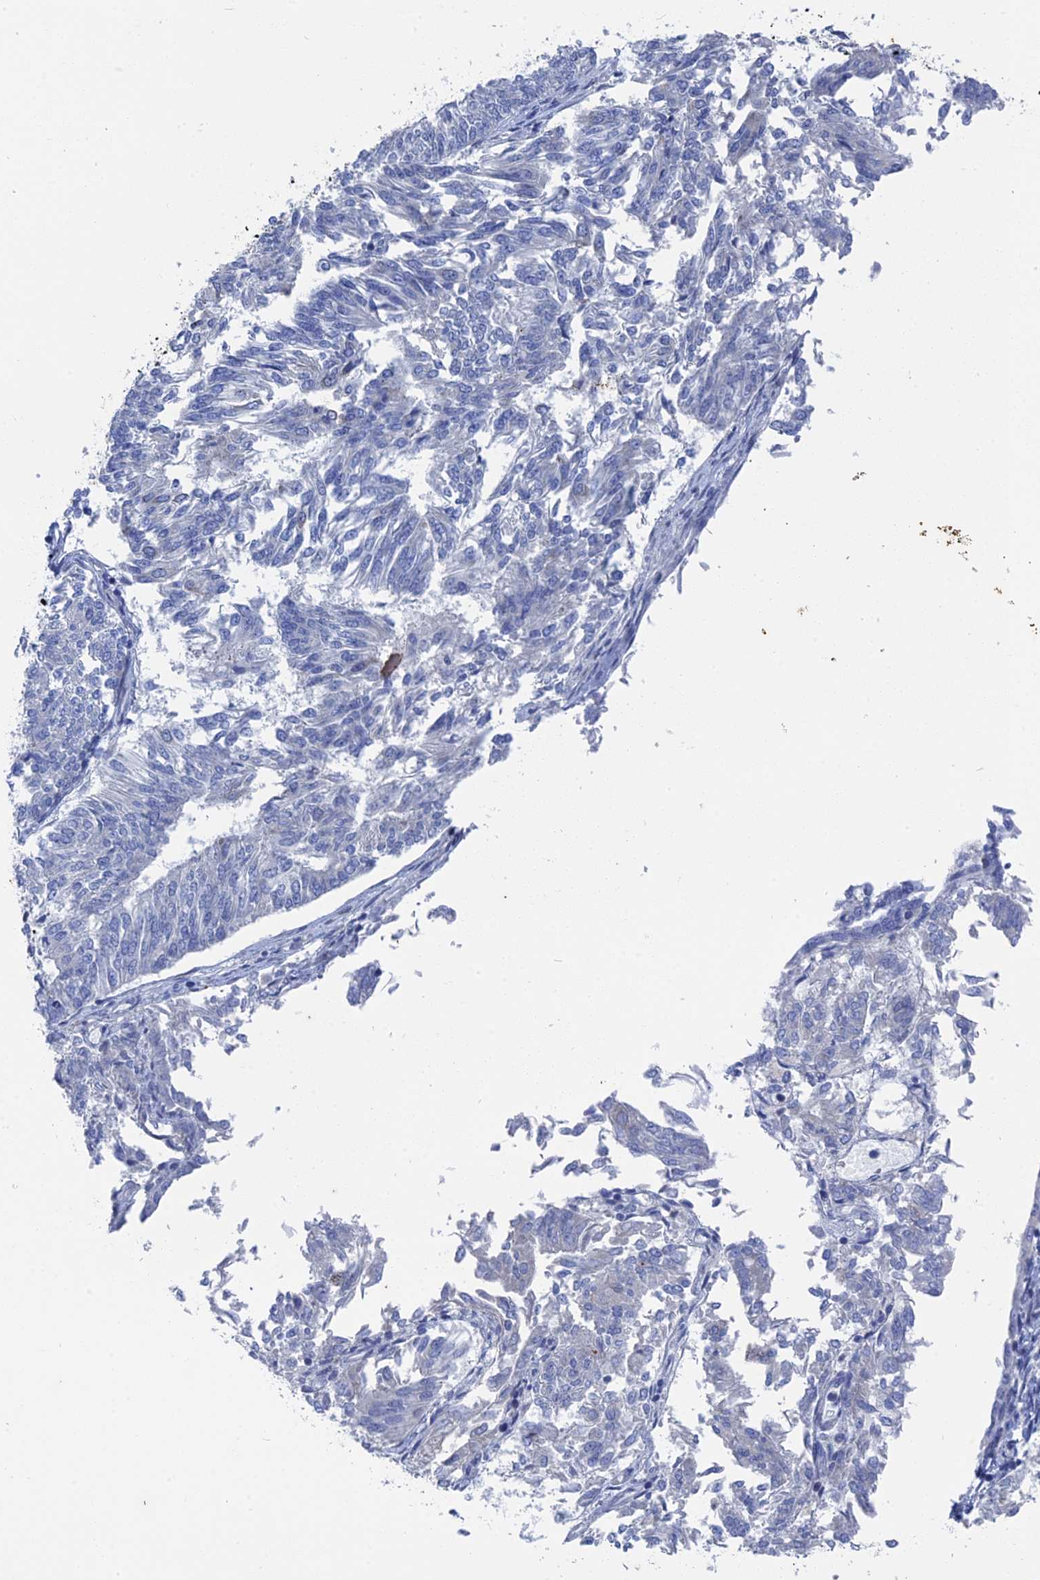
{"staining": {"intensity": "negative", "quantity": "none", "location": "none"}, "tissue": "endometrial cancer", "cell_type": "Tumor cells", "image_type": "cancer", "snomed": [{"axis": "morphology", "description": "Adenocarcinoma, NOS"}, {"axis": "topography", "description": "Endometrium"}], "caption": "High power microscopy micrograph of an IHC image of endometrial adenocarcinoma, revealing no significant staining in tumor cells. (Stains: DAB (3,3'-diaminobenzidine) immunohistochemistry with hematoxylin counter stain, Microscopy: brightfield microscopy at high magnification).", "gene": "MTRF1", "patient": {"sex": "female", "age": 58}}